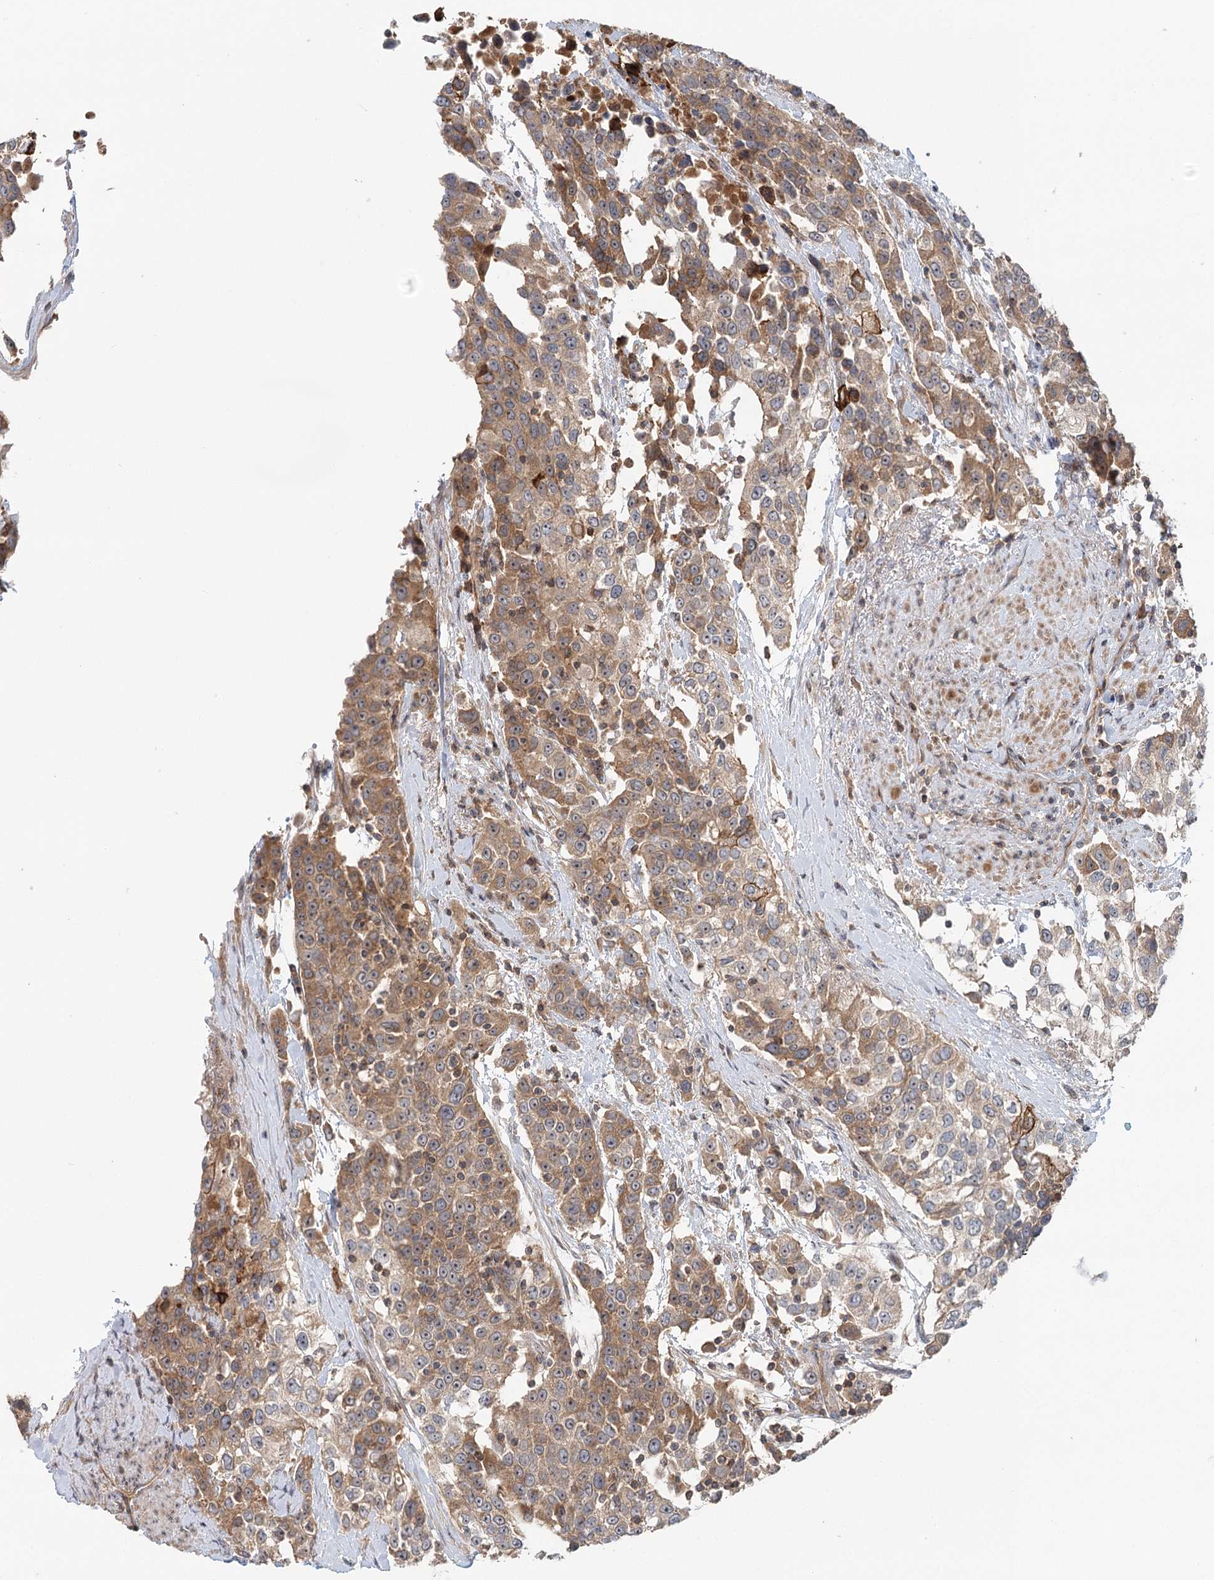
{"staining": {"intensity": "moderate", "quantity": ">75%", "location": "cytoplasmic/membranous,nuclear"}, "tissue": "urothelial cancer", "cell_type": "Tumor cells", "image_type": "cancer", "snomed": [{"axis": "morphology", "description": "Urothelial carcinoma, High grade"}, {"axis": "topography", "description": "Urinary bladder"}], "caption": "Immunohistochemistry of urothelial cancer demonstrates medium levels of moderate cytoplasmic/membranous and nuclear positivity in approximately >75% of tumor cells.", "gene": "RAPGEF6", "patient": {"sex": "female", "age": 80}}